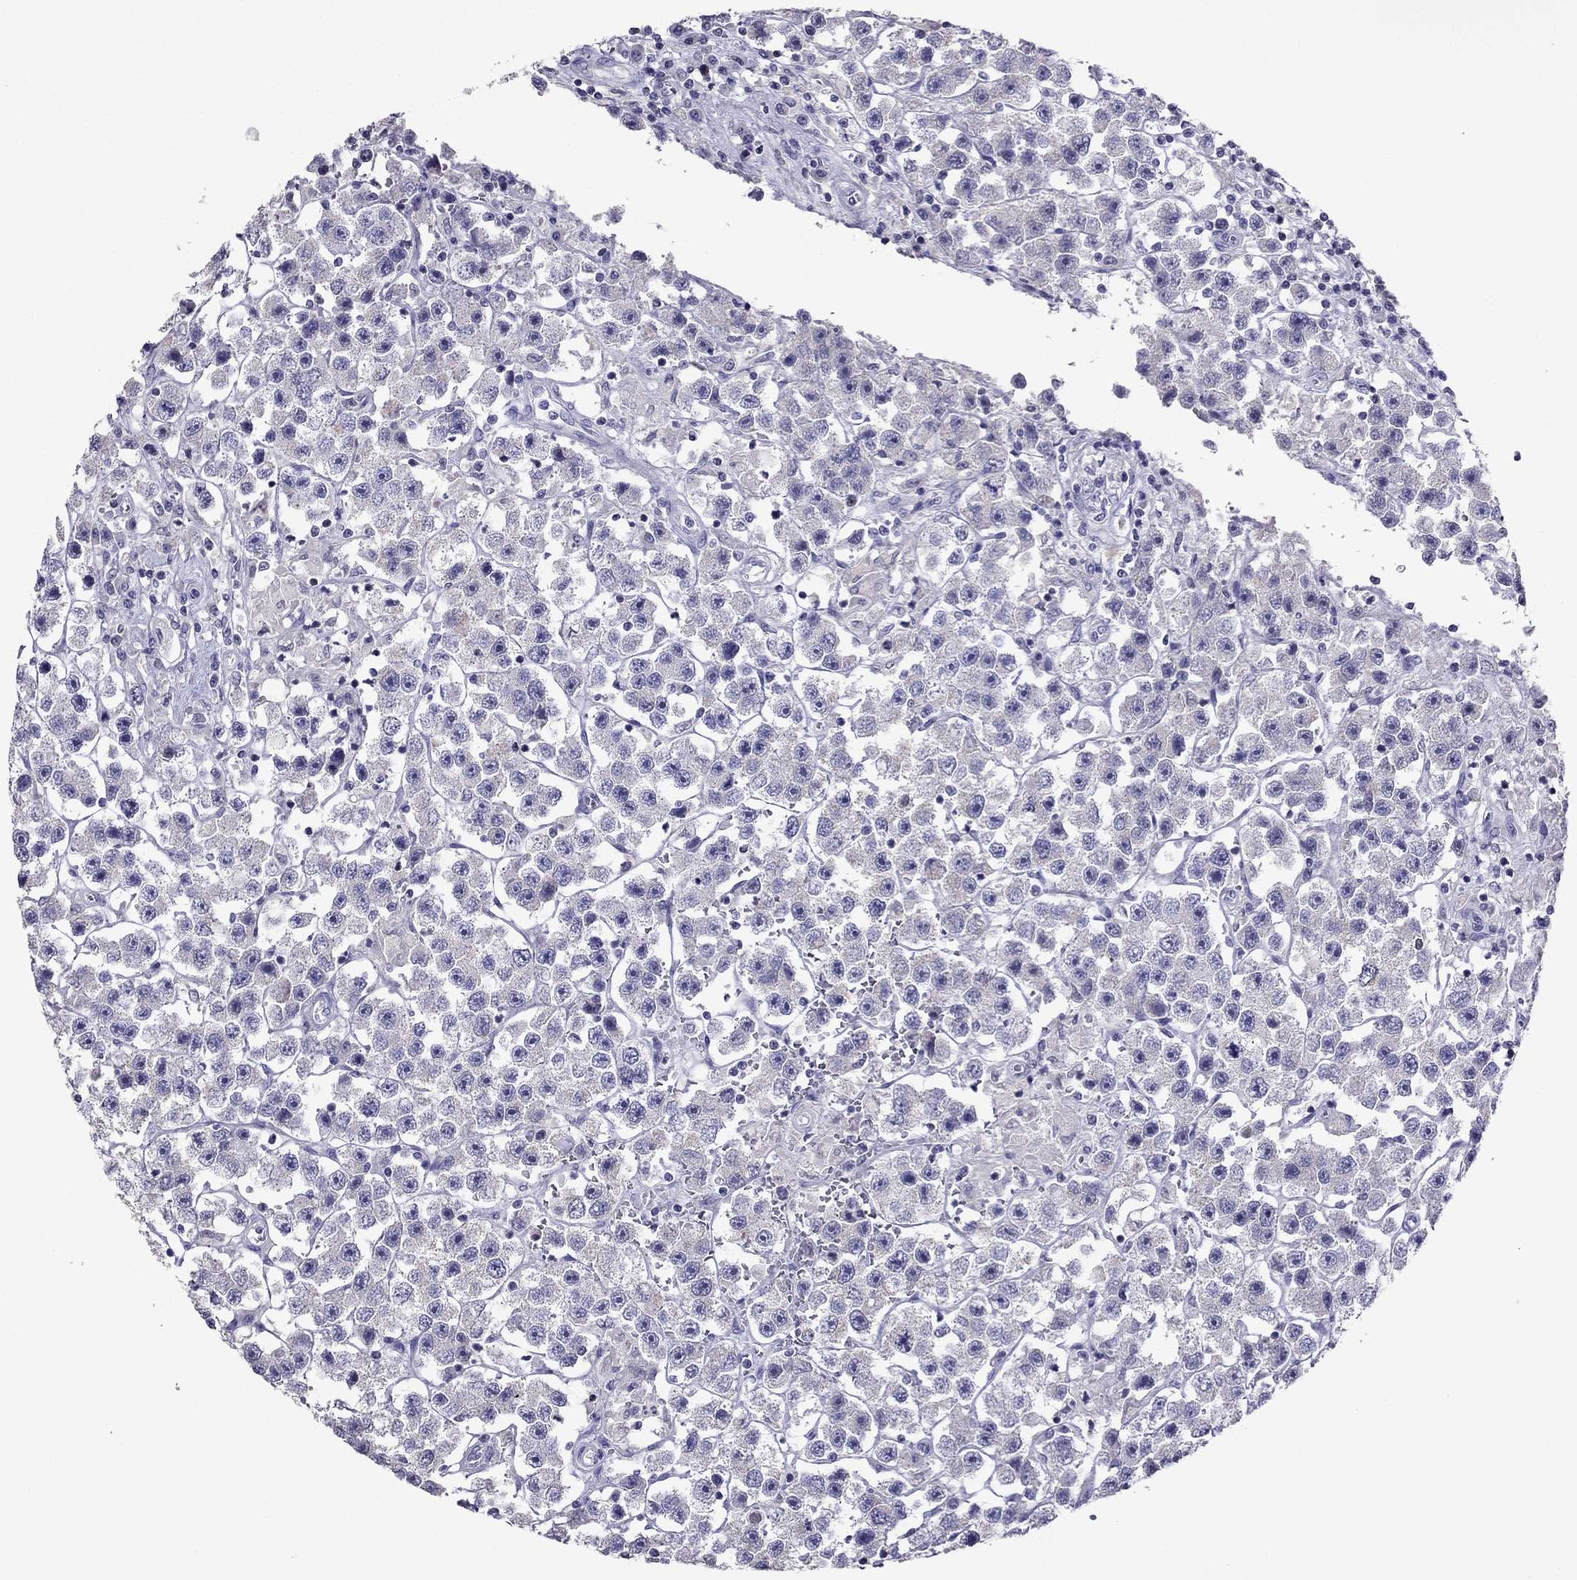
{"staining": {"intensity": "negative", "quantity": "none", "location": "none"}, "tissue": "testis cancer", "cell_type": "Tumor cells", "image_type": "cancer", "snomed": [{"axis": "morphology", "description": "Seminoma, NOS"}, {"axis": "topography", "description": "Testis"}], "caption": "Immunohistochemistry (IHC) of human testis cancer (seminoma) exhibits no expression in tumor cells.", "gene": "RGS8", "patient": {"sex": "male", "age": 45}}